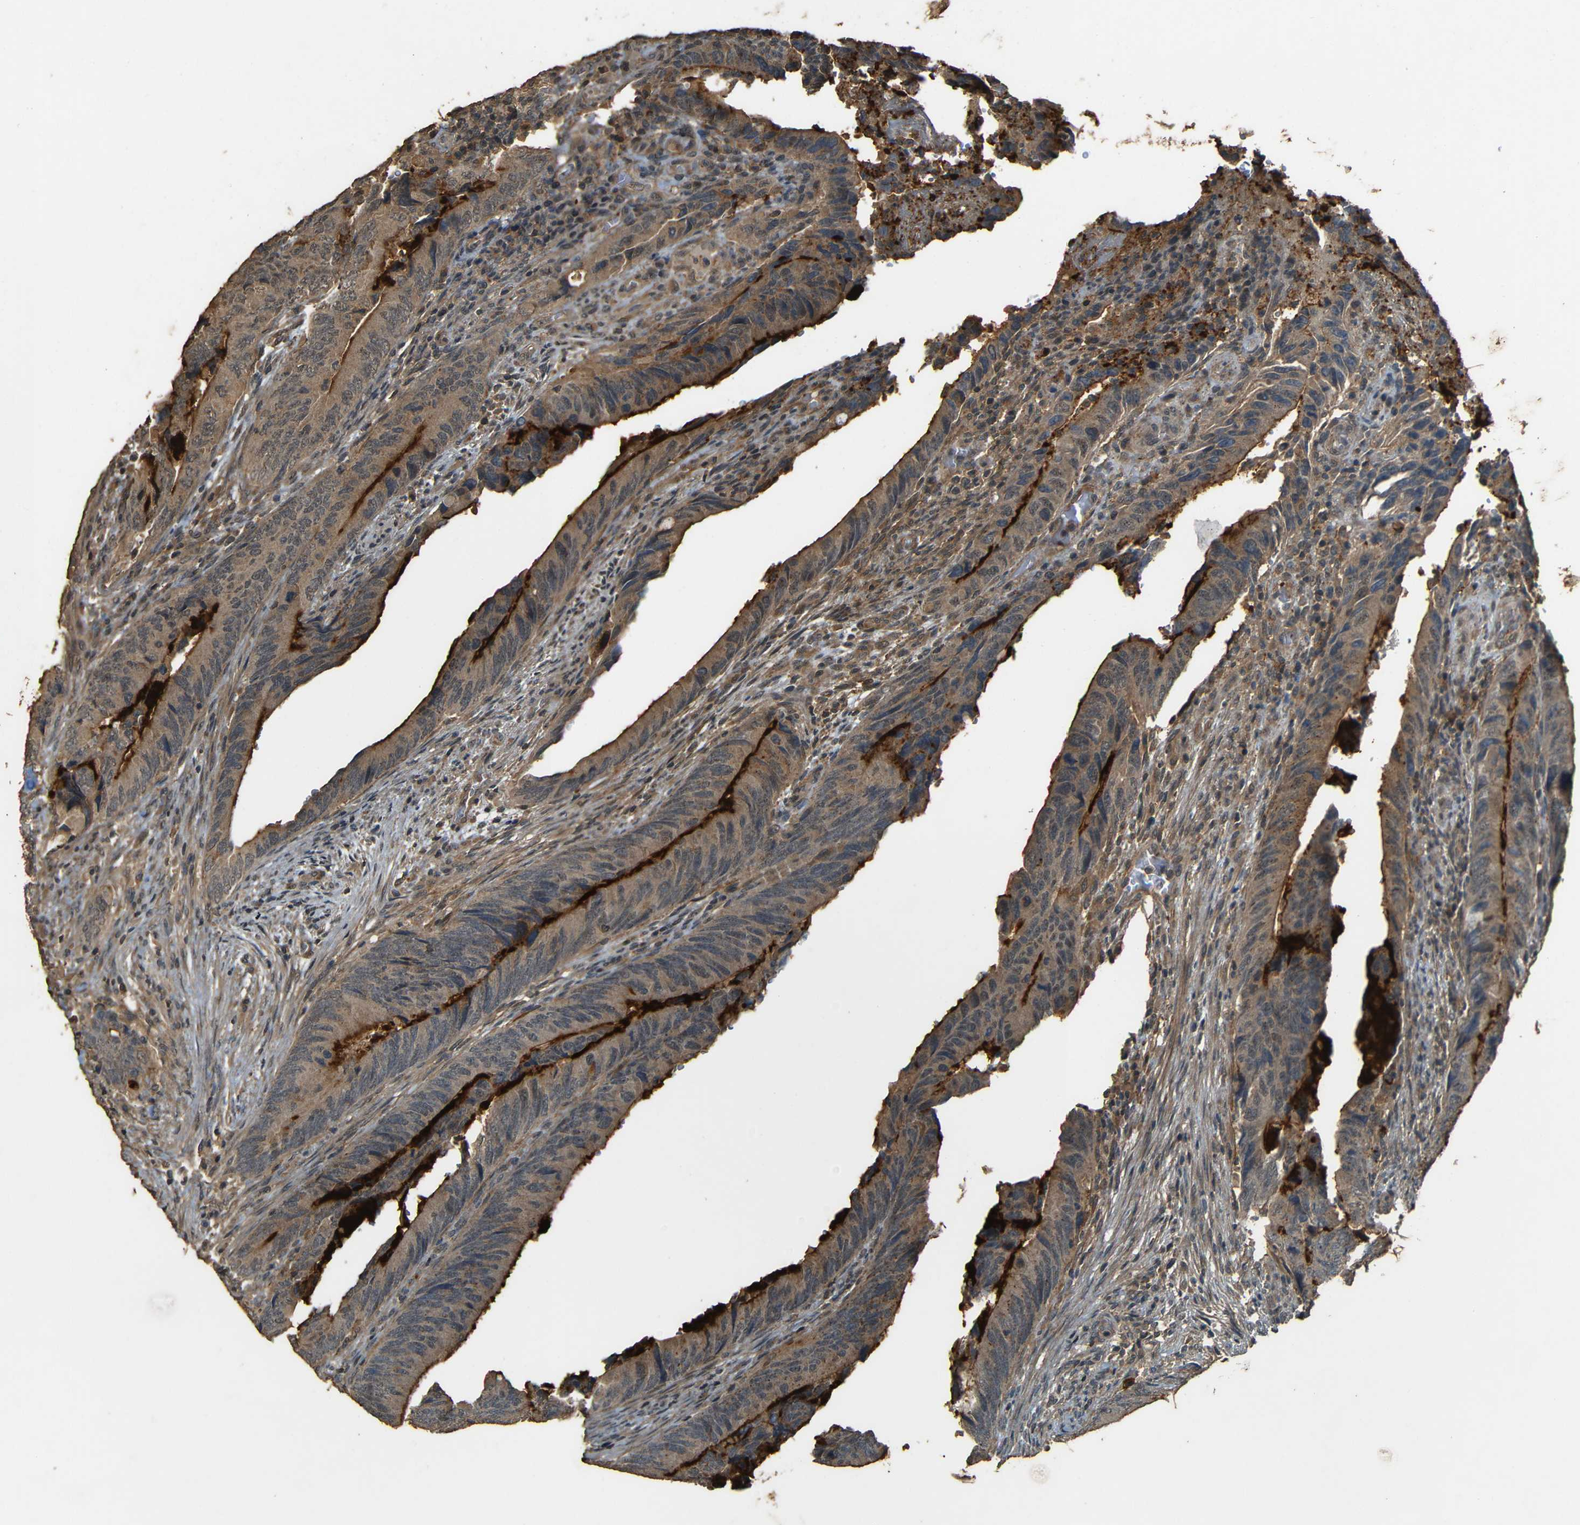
{"staining": {"intensity": "moderate", "quantity": ">75%", "location": "cytoplasmic/membranous"}, "tissue": "colorectal cancer", "cell_type": "Tumor cells", "image_type": "cancer", "snomed": [{"axis": "morphology", "description": "Normal tissue, NOS"}, {"axis": "morphology", "description": "Adenocarcinoma, NOS"}, {"axis": "topography", "description": "Colon"}], "caption": "Tumor cells show medium levels of moderate cytoplasmic/membranous positivity in approximately >75% of cells in colorectal cancer (adenocarcinoma).", "gene": "PDE5A", "patient": {"sex": "male", "age": 56}}